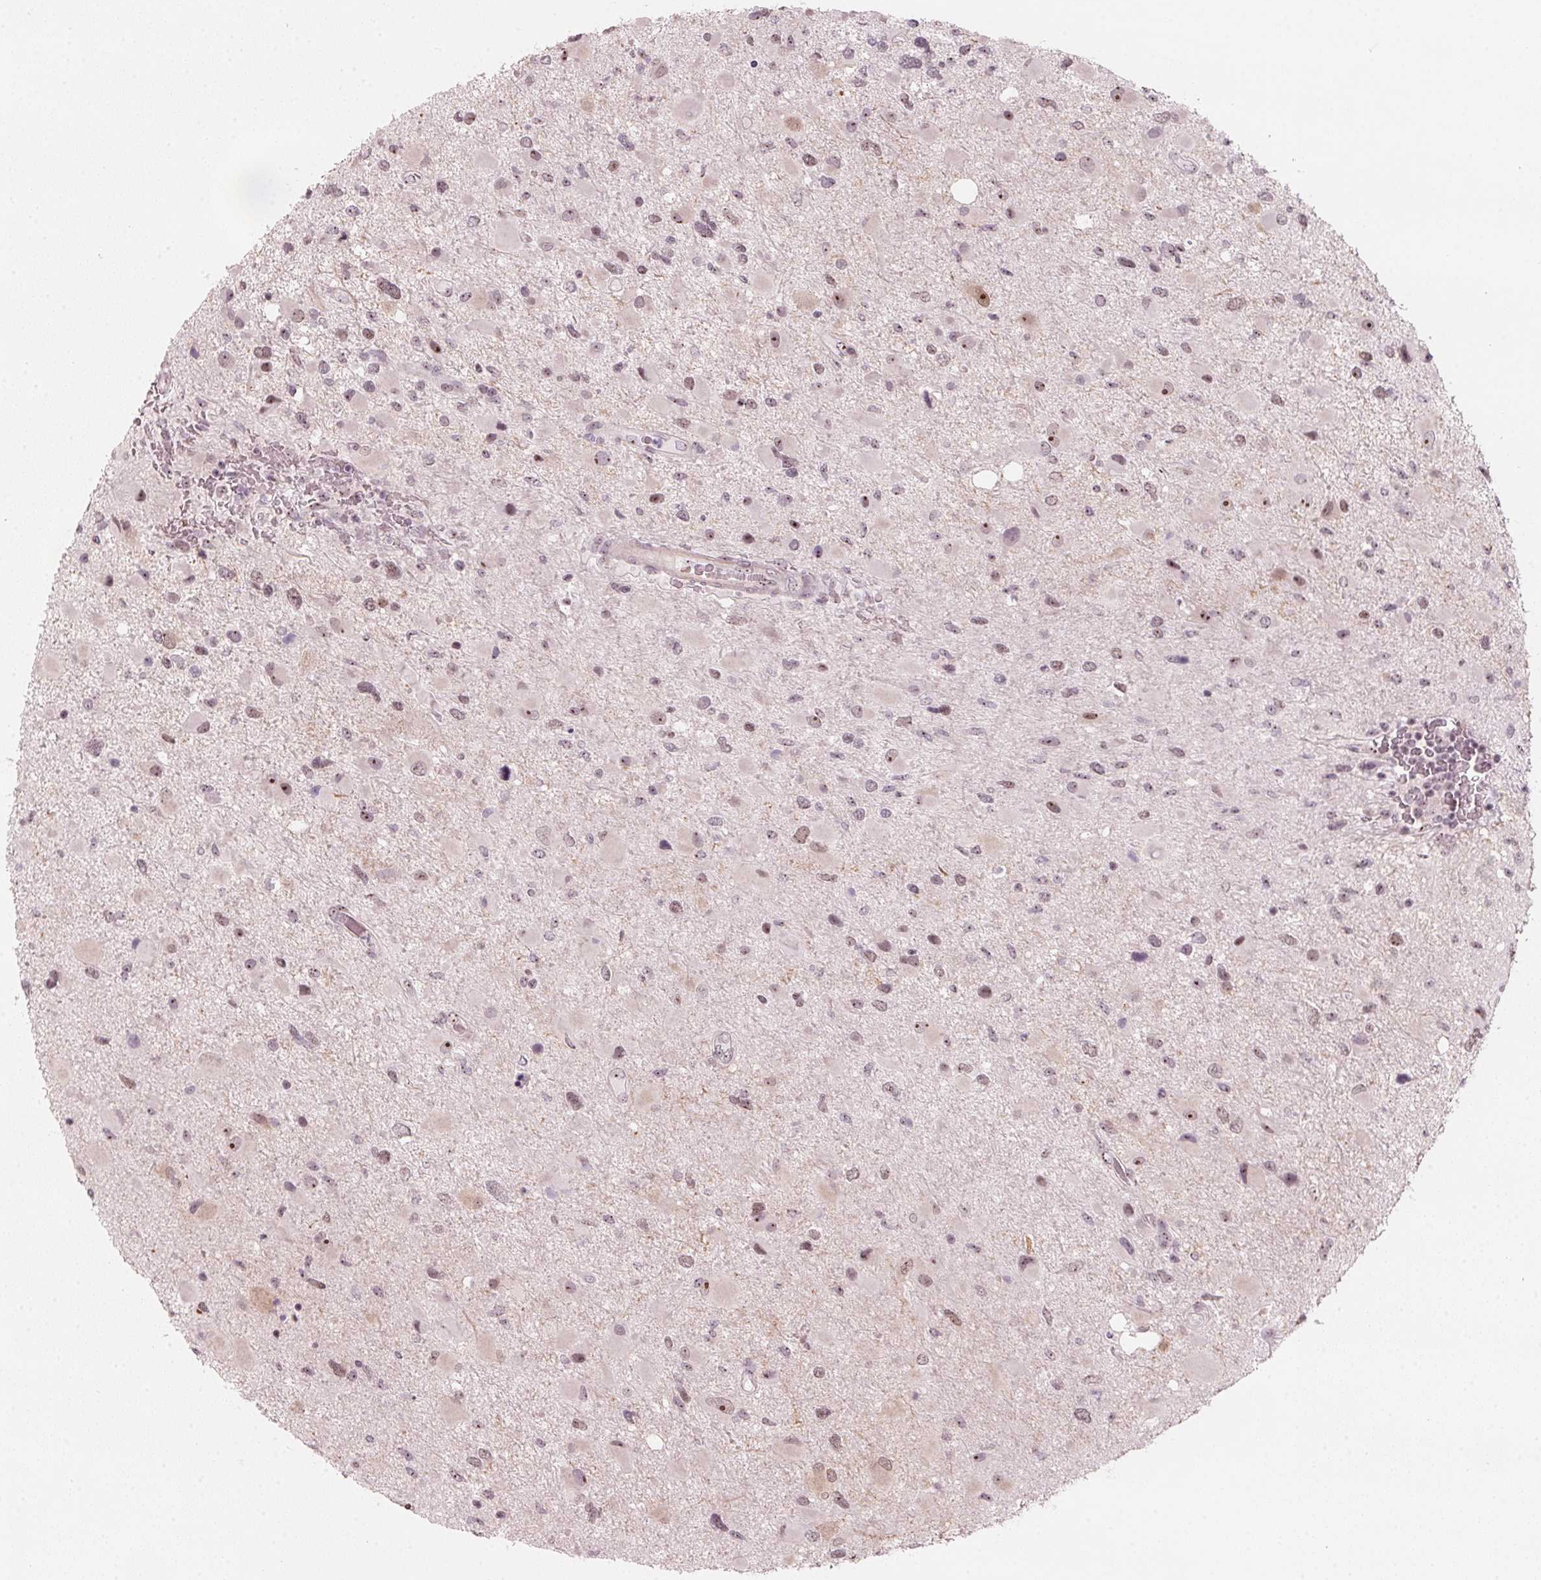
{"staining": {"intensity": "weak", "quantity": ">75%", "location": "nuclear"}, "tissue": "glioma", "cell_type": "Tumor cells", "image_type": "cancer", "snomed": [{"axis": "morphology", "description": "Glioma, malignant, Low grade"}, {"axis": "topography", "description": "Brain"}], "caption": "This image displays malignant low-grade glioma stained with immunohistochemistry (IHC) to label a protein in brown. The nuclear of tumor cells show weak positivity for the protein. Nuclei are counter-stained blue.", "gene": "DNTTIP2", "patient": {"sex": "female", "age": 32}}